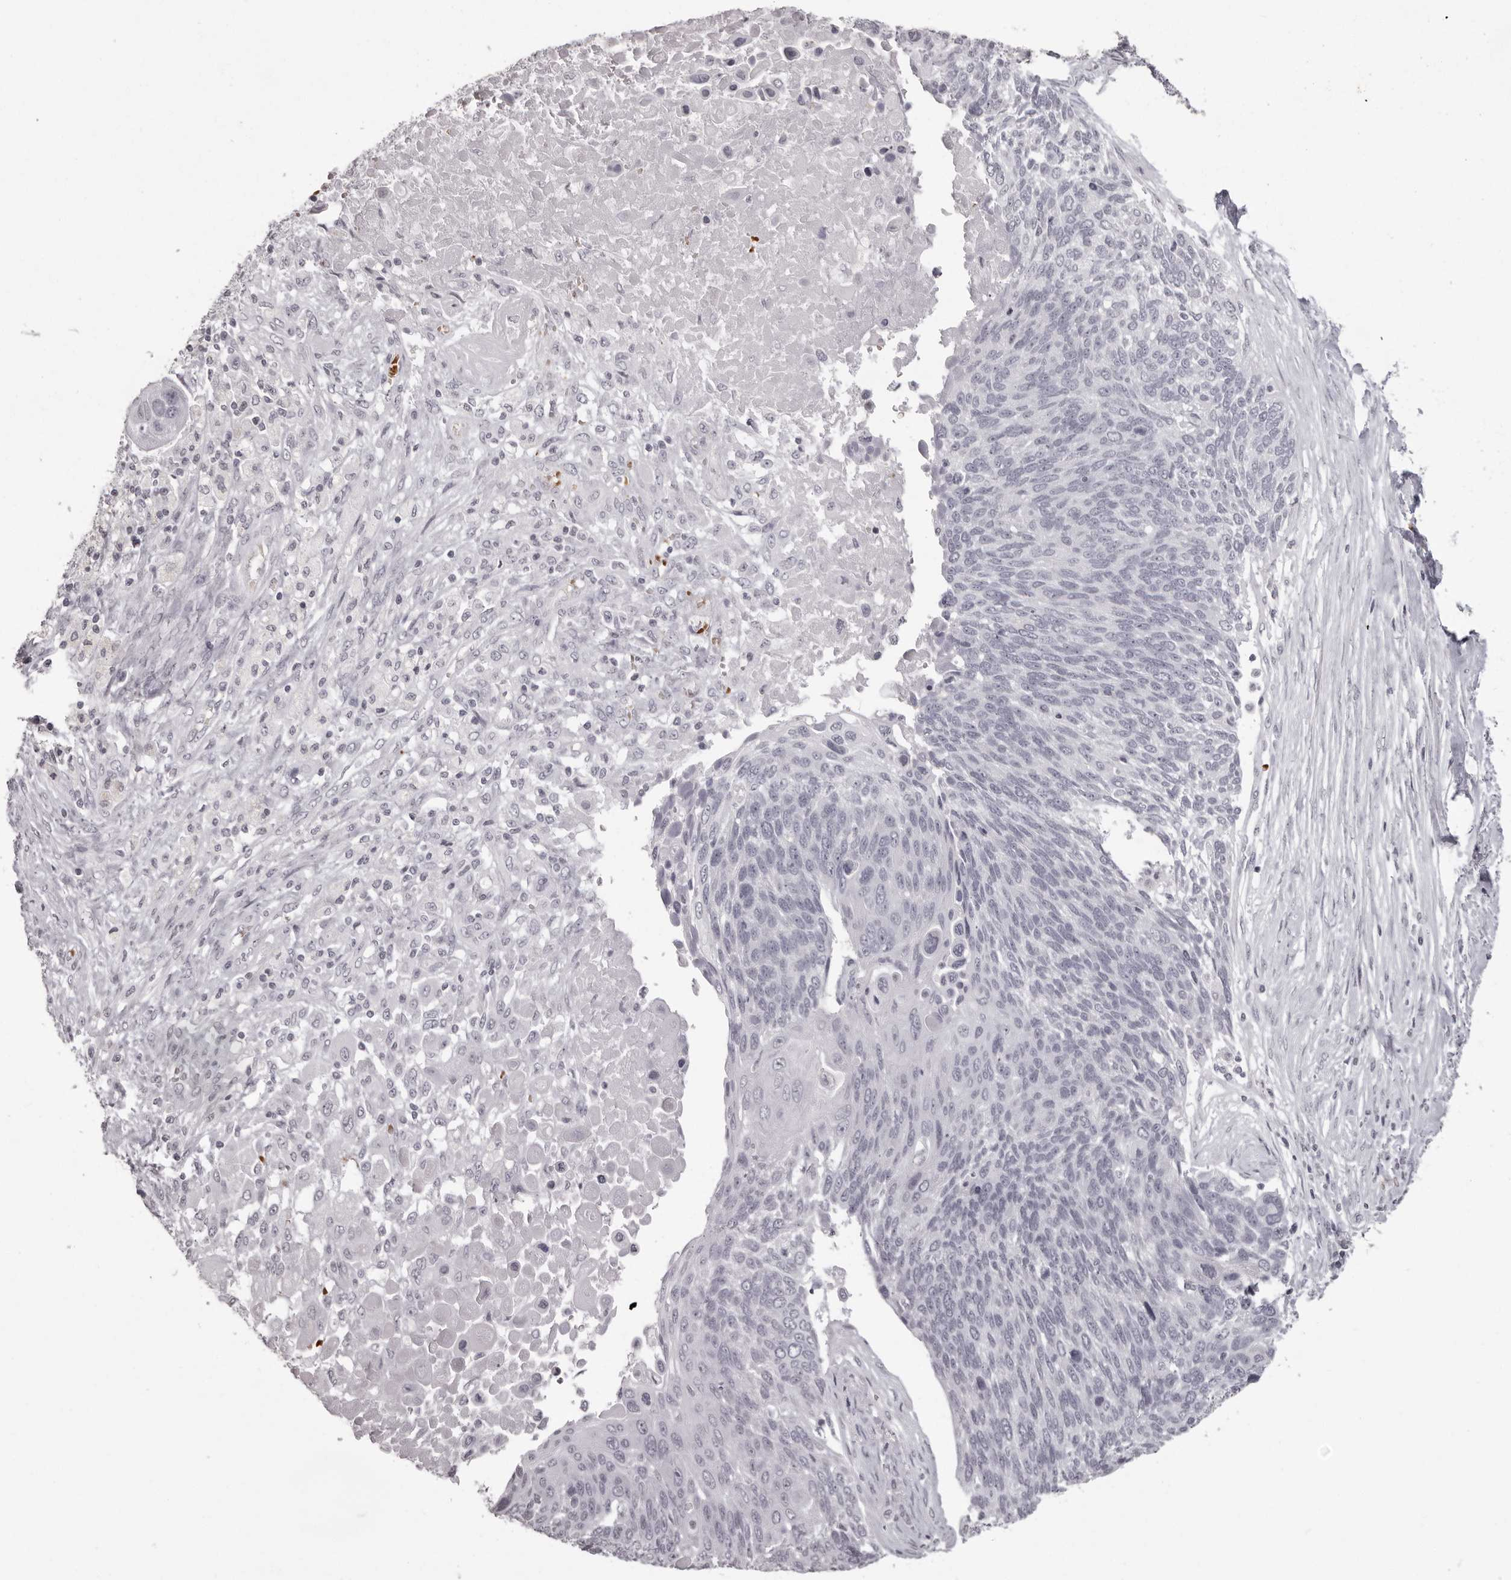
{"staining": {"intensity": "negative", "quantity": "none", "location": "none"}, "tissue": "lung cancer", "cell_type": "Tumor cells", "image_type": "cancer", "snomed": [{"axis": "morphology", "description": "Squamous cell carcinoma, NOS"}, {"axis": "topography", "description": "Lung"}], "caption": "High power microscopy micrograph of an immunohistochemistry (IHC) image of lung squamous cell carcinoma, revealing no significant staining in tumor cells.", "gene": "C8orf74", "patient": {"sex": "male", "age": 66}}